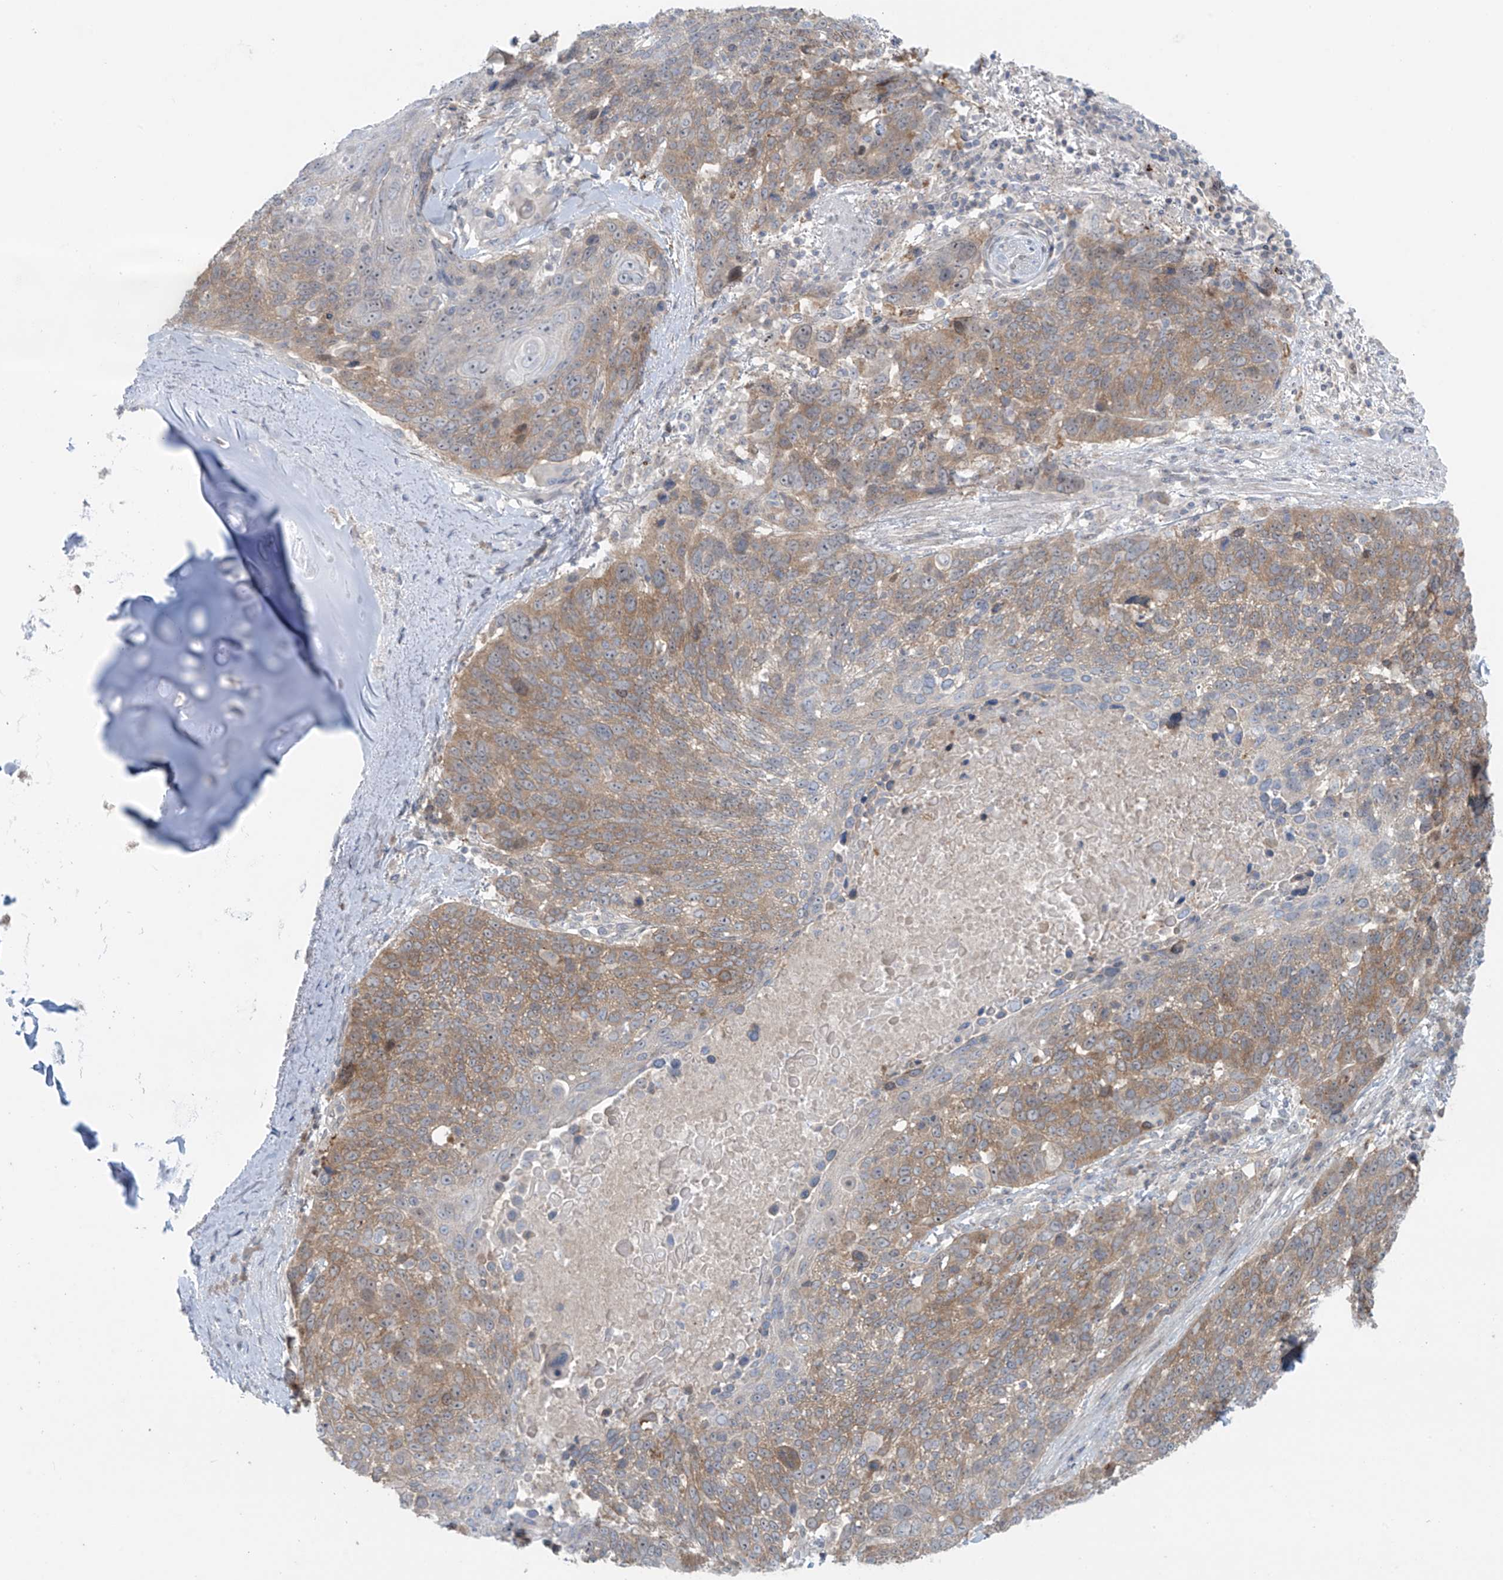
{"staining": {"intensity": "moderate", "quantity": ">75%", "location": "cytoplasmic/membranous"}, "tissue": "lung cancer", "cell_type": "Tumor cells", "image_type": "cancer", "snomed": [{"axis": "morphology", "description": "Squamous cell carcinoma, NOS"}, {"axis": "topography", "description": "Lung"}], "caption": "Tumor cells exhibit medium levels of moderate cytoplasmic/membranous positivity in about >75% of cells in lung squamous cell carcinoma.", "gene": "PPAT", "patient": {"sex": "male", "age": 66}}